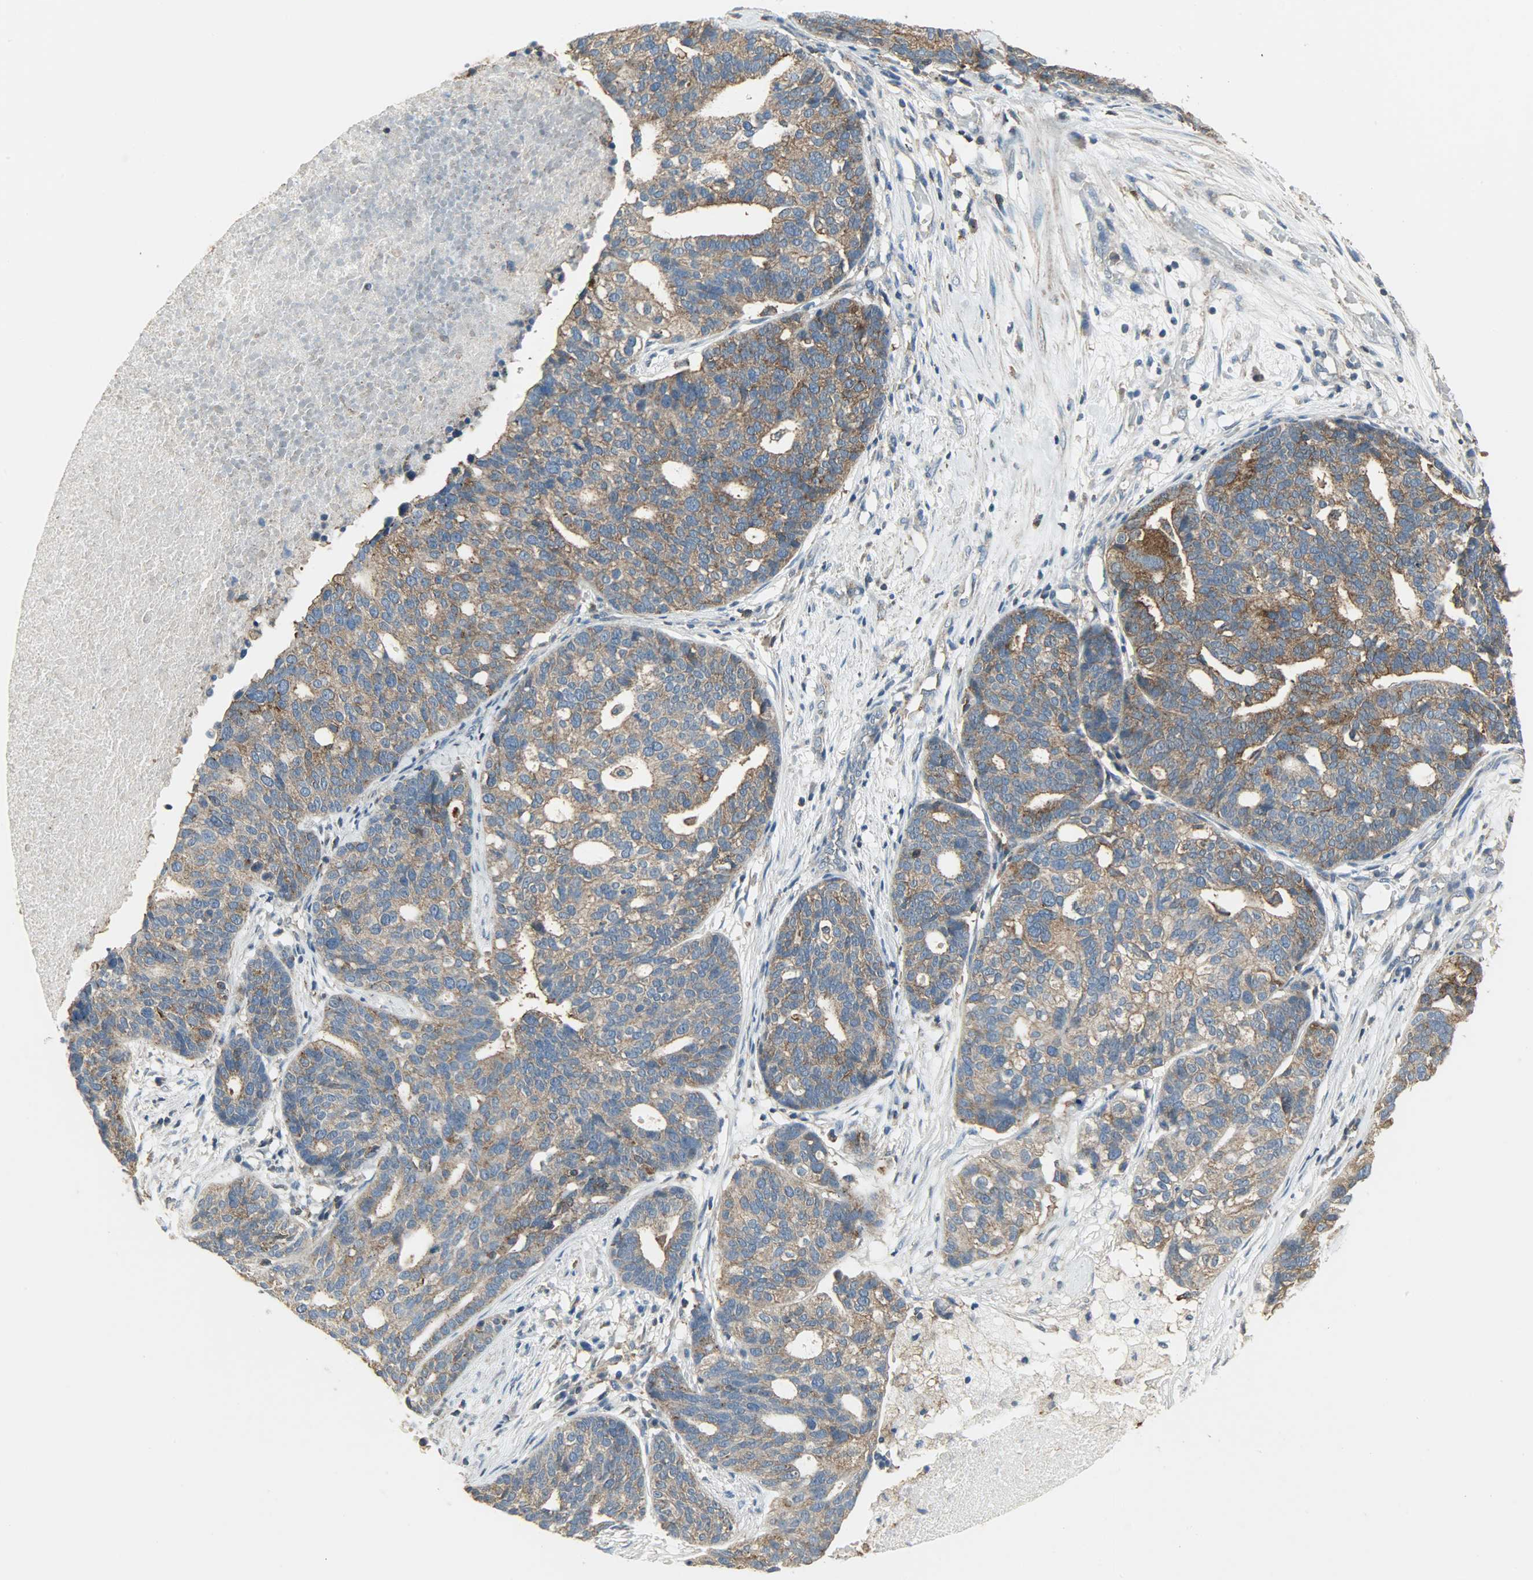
{"staining": {"intensity": "moderate", "quantity": ">75%", "location": "cytoplasmic/membranous"}, "tissue": "ovarian cancer", "cell_type": "Tumor cells", "image_type": "cancer", "snomed": [{"axis": "morphology", "description": "Cystadenocarcinoma, serous, NOS"}, {"axis": "topography", "description": "Ovary"}], "caption": "A medium amount of moderate cytoplasmic/membranous expression is present in about >75% of tumor cells in ovarian cancer (serous cystadenocarcinoma) tissue.", "gene": "DNAJA4", "patient": {"sex": "female", "age": 59}}